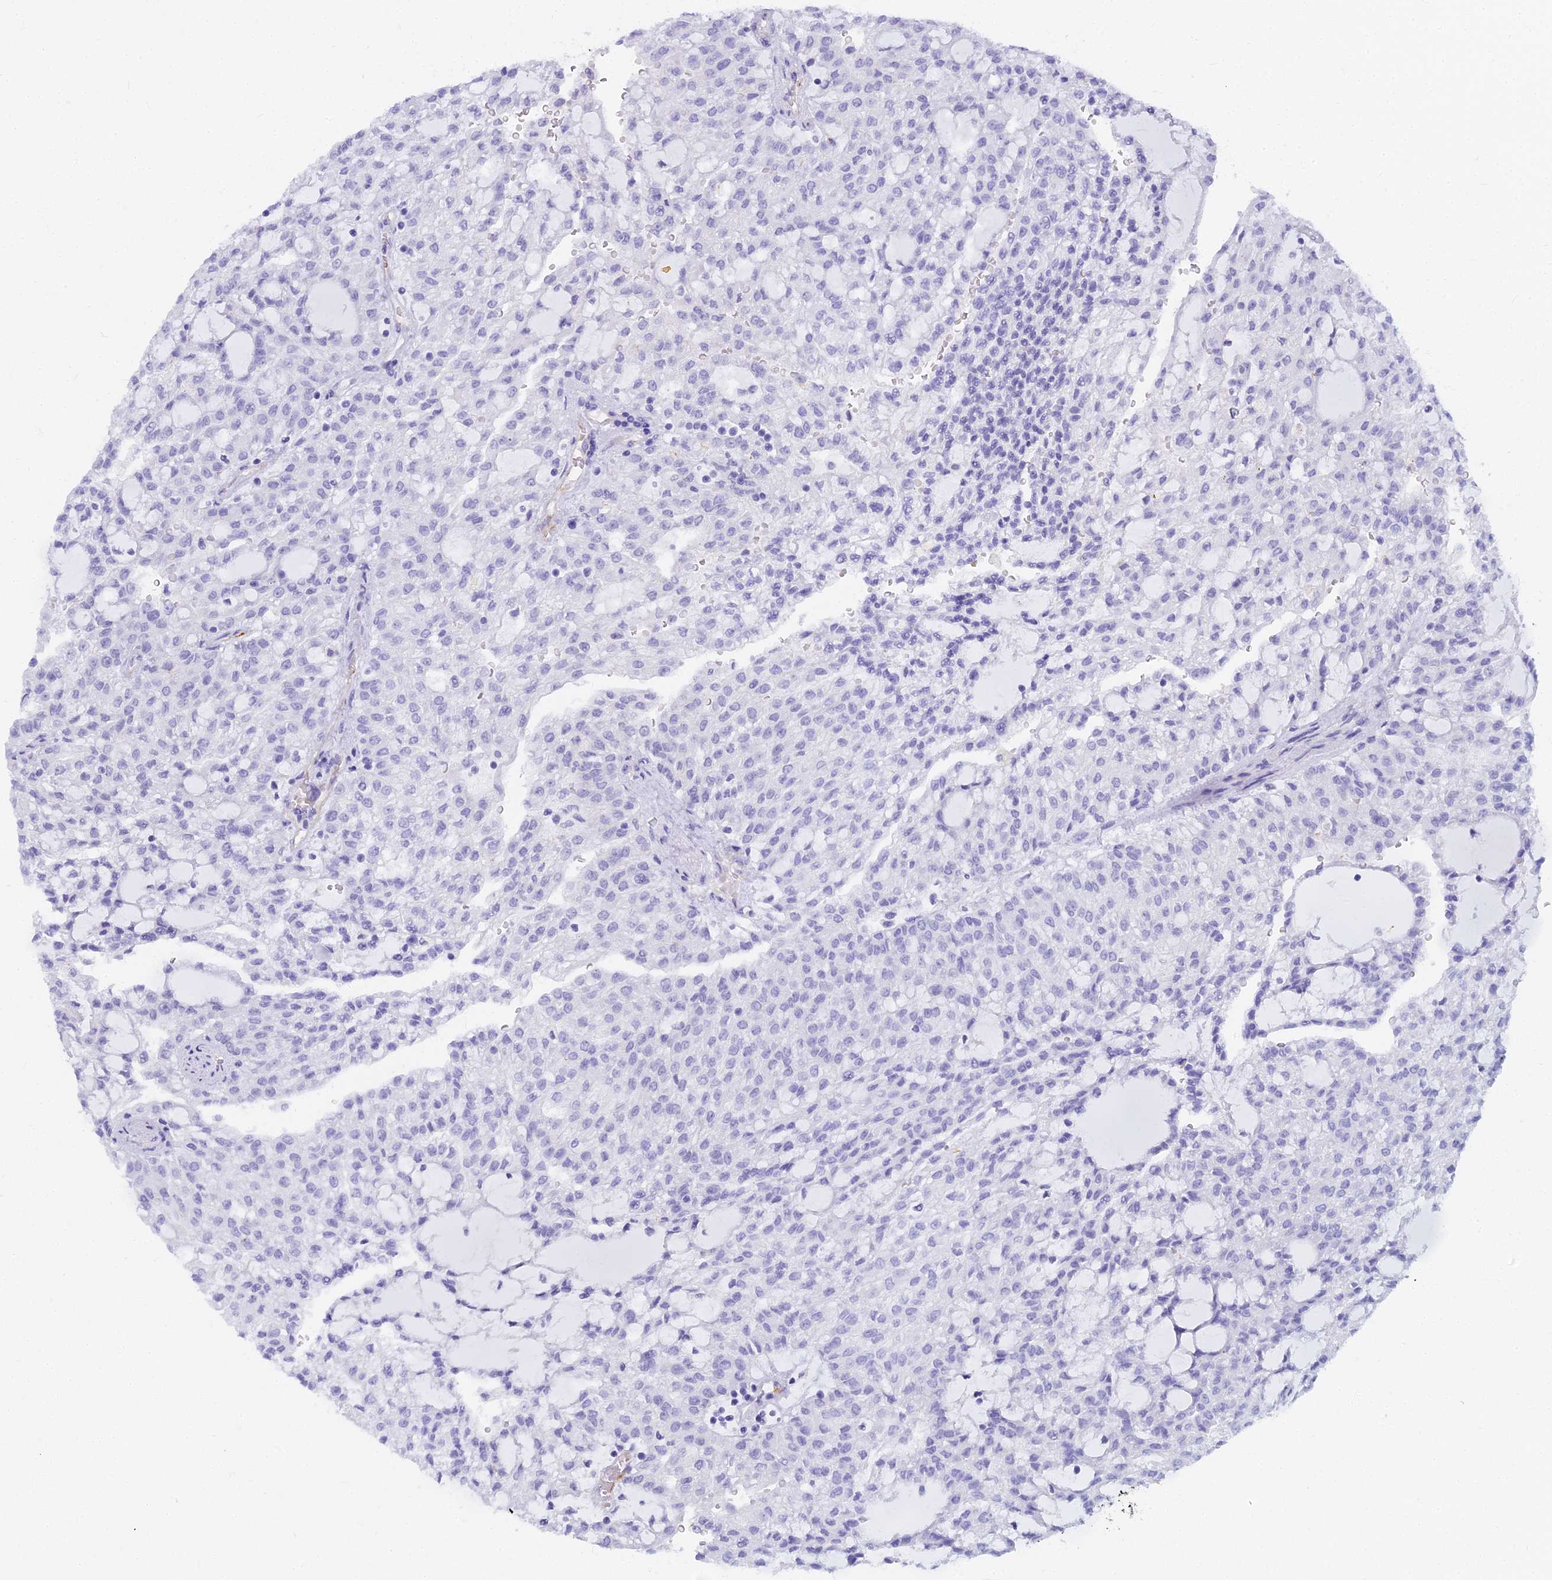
{"staining": {"intensity": "negative", "quantity": "none", "location": "none"}, "tissue": "renal cancer", "cell_type": "Tumor cells", "image_type": "cancer", "snomed": [{"axis": "morphology", "description": "Adenocarcinoma, NOS"}, {"axis": "topography", "description": "Kidney"}], "caption": "Human adenocarcinoma (renal) stained for a protein using immunohistochemistry exhibits no expression in tumor cells.", "gene": "EVI2A", "patient": {"sex": "male", "age": 63}}